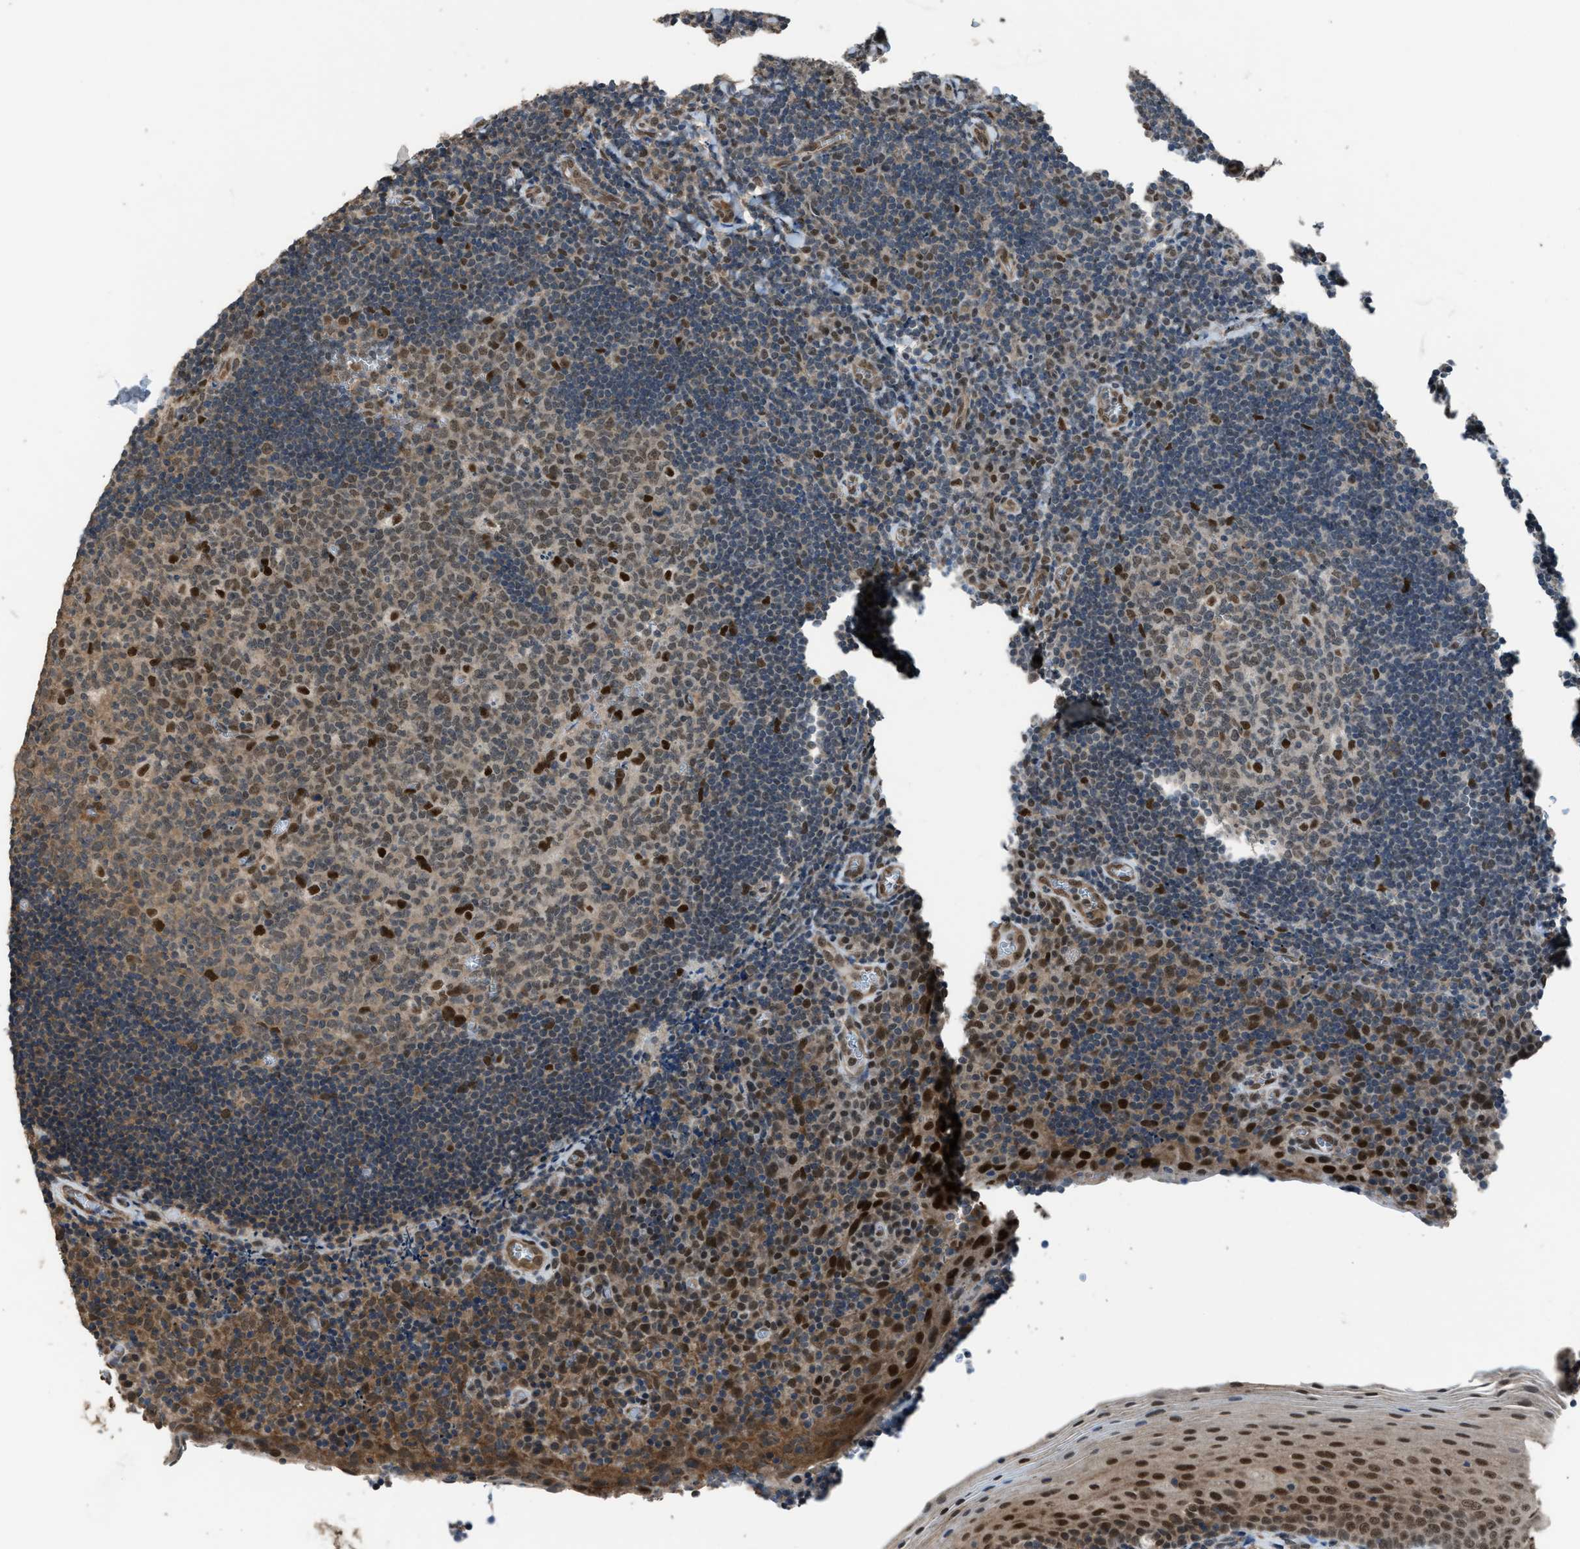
{"staining": {"intensity": "strong", "quantity": "<25%", "location": "nuclear"}, "tissue": "tonsil", "cell_type": "Germinal center cells", "image_type": "normal", "snomed": [{"axis": "morphology", "description": "Normal tissue, NOS"}, {"axis": "morphology", "description": "Inflammation, NOS"}, {"axis": "topography", "description": "Tonsil"}], "caption": "Immunohistochemical staining of unremarkable tonsil displays strong nuclear protein positivity in about <25% of germinal center cells.", "gene": "KPNA6", "patient": {"sex": "female", "age": 31}}